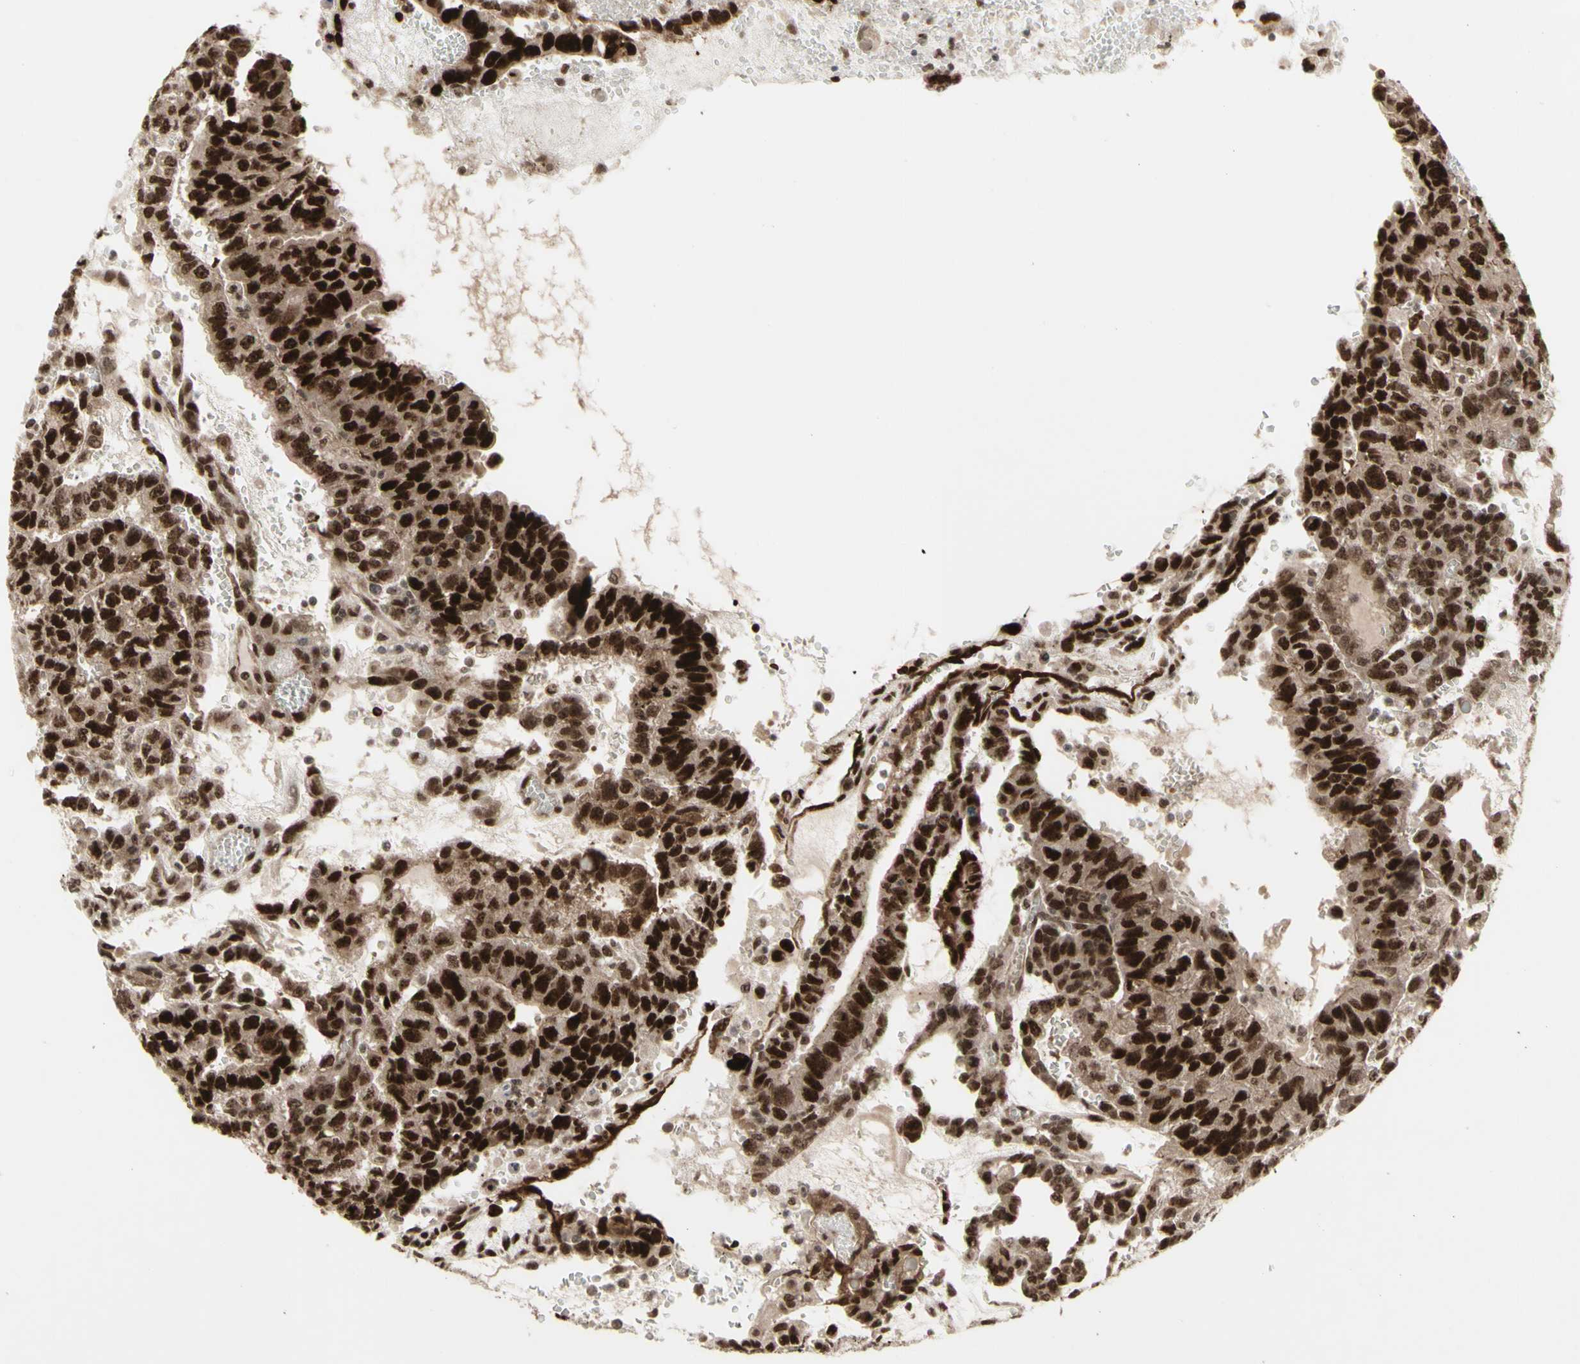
{"staining": {"intensity": "strong", "quantity": ">75%", "location": "cytoplasmic/membranous,nuclear"}, "tissue": "testis cancer", "cell_type": "Tumor cells", "image_type": "cancer", "snomed": [{"axis": "morphology", "description": "Seminoma, NOS"}, {"axis": "morphology", "description": "Carcinoma, Embryonal, NOS"}, {"axis": "topography", "description": "Testis"}], "caption": "Protein analysis of embryonal carcinoma (testis) tissue reveals strong cytoplasmic/membranous and nuclear expression in approximately >75% of tumor cells.", "gene": "CBX1", "patient": {"sex": "male", "age": 52}}